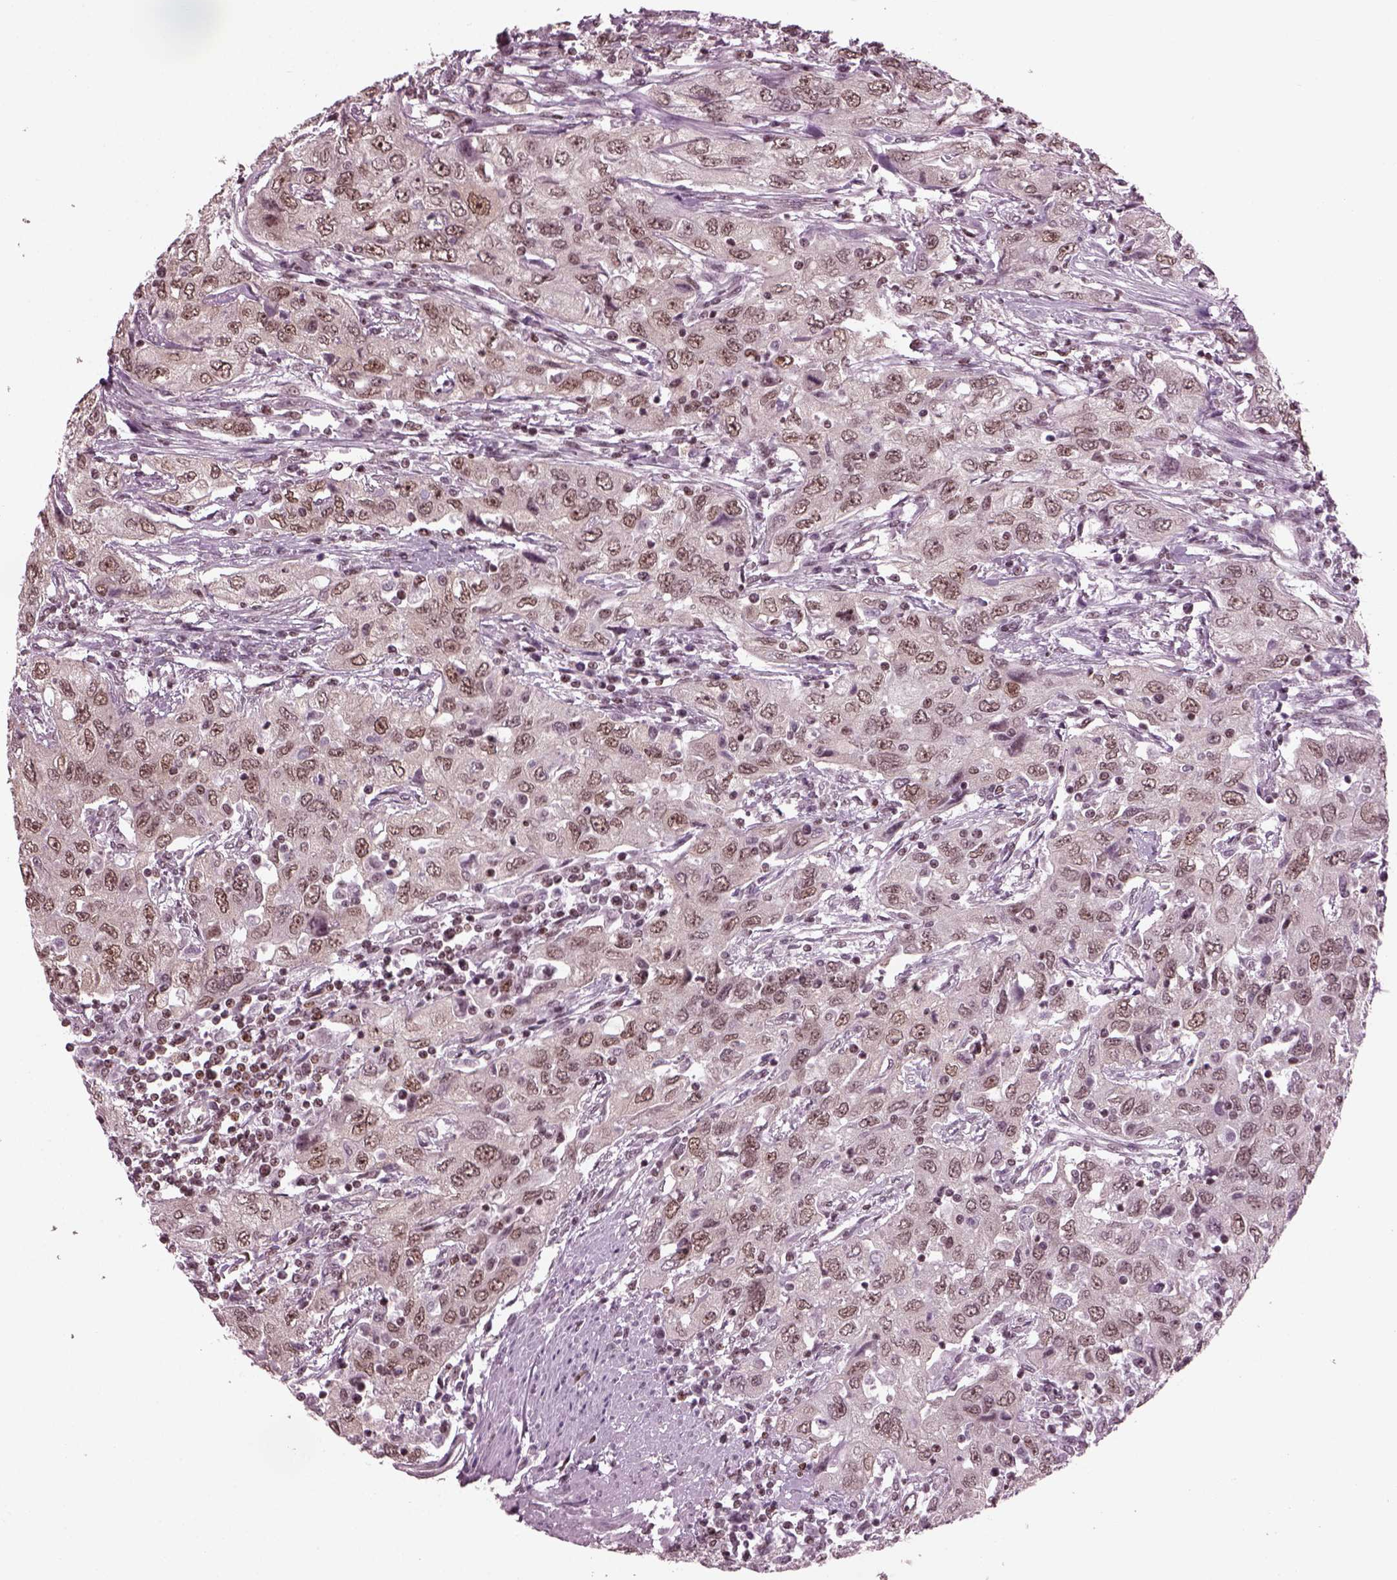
{"staining": {"intensity": "weak", "quantity": ">75%", "location": "nuclear"}, "tissue": "urothelial cancer", "cell_type": "Tumor cells", "image_type": "cancer", "snomed": [{"axis": "morphology", "description": "Urothelial carcinoma, High grade"}, {"axis": "topography", "description": "Urinary bladder"}], "caption": "Tumor cells exhibit weak nuclear positivity in approximately >75% of cells in urothelial cancer. (DAB = brown stain, brightfield microscopy at high magnification).", "gene": "RUVBL2", "patient": {"sex": "male", "age": 76}}